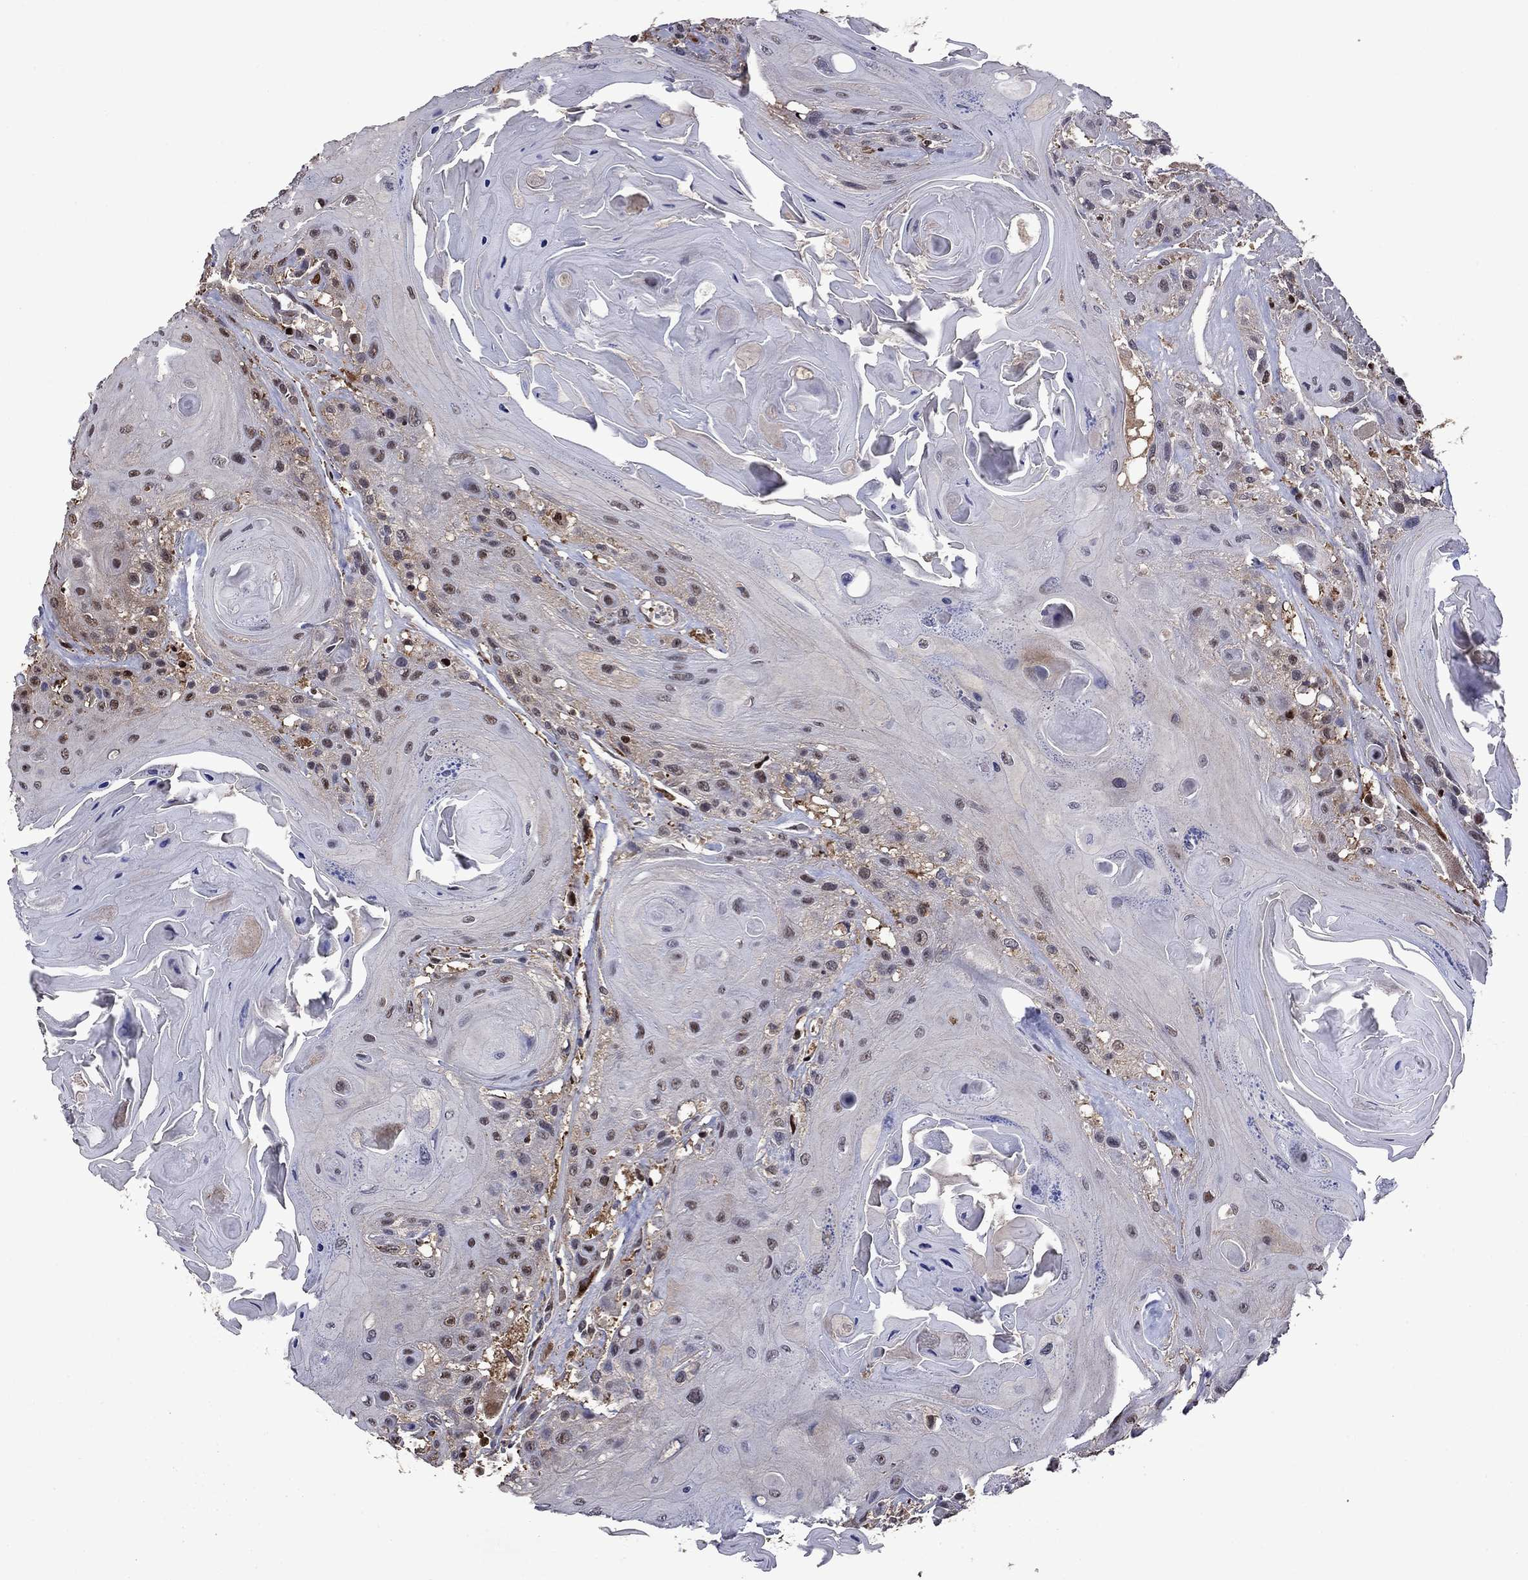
{"staining": {"intensity": "weak", "quantity": "<25%", "location": "nuclear"}, "tissue": "head and neck cancer", "cell_type": "Tumor cells", "image_type": "cancer", "snomed": [{"axis": "morphology", "description": "Squamous cell carcinoma, NOS"}, {"axis": "topography", "description": "Head-Neck"}], "caption": "Immunohistochemistry of human head and neck cancer demonstrates no staining in tumor cells.", "gene": "APPBP2", "patient": {"sex": "female", "age": 59}}